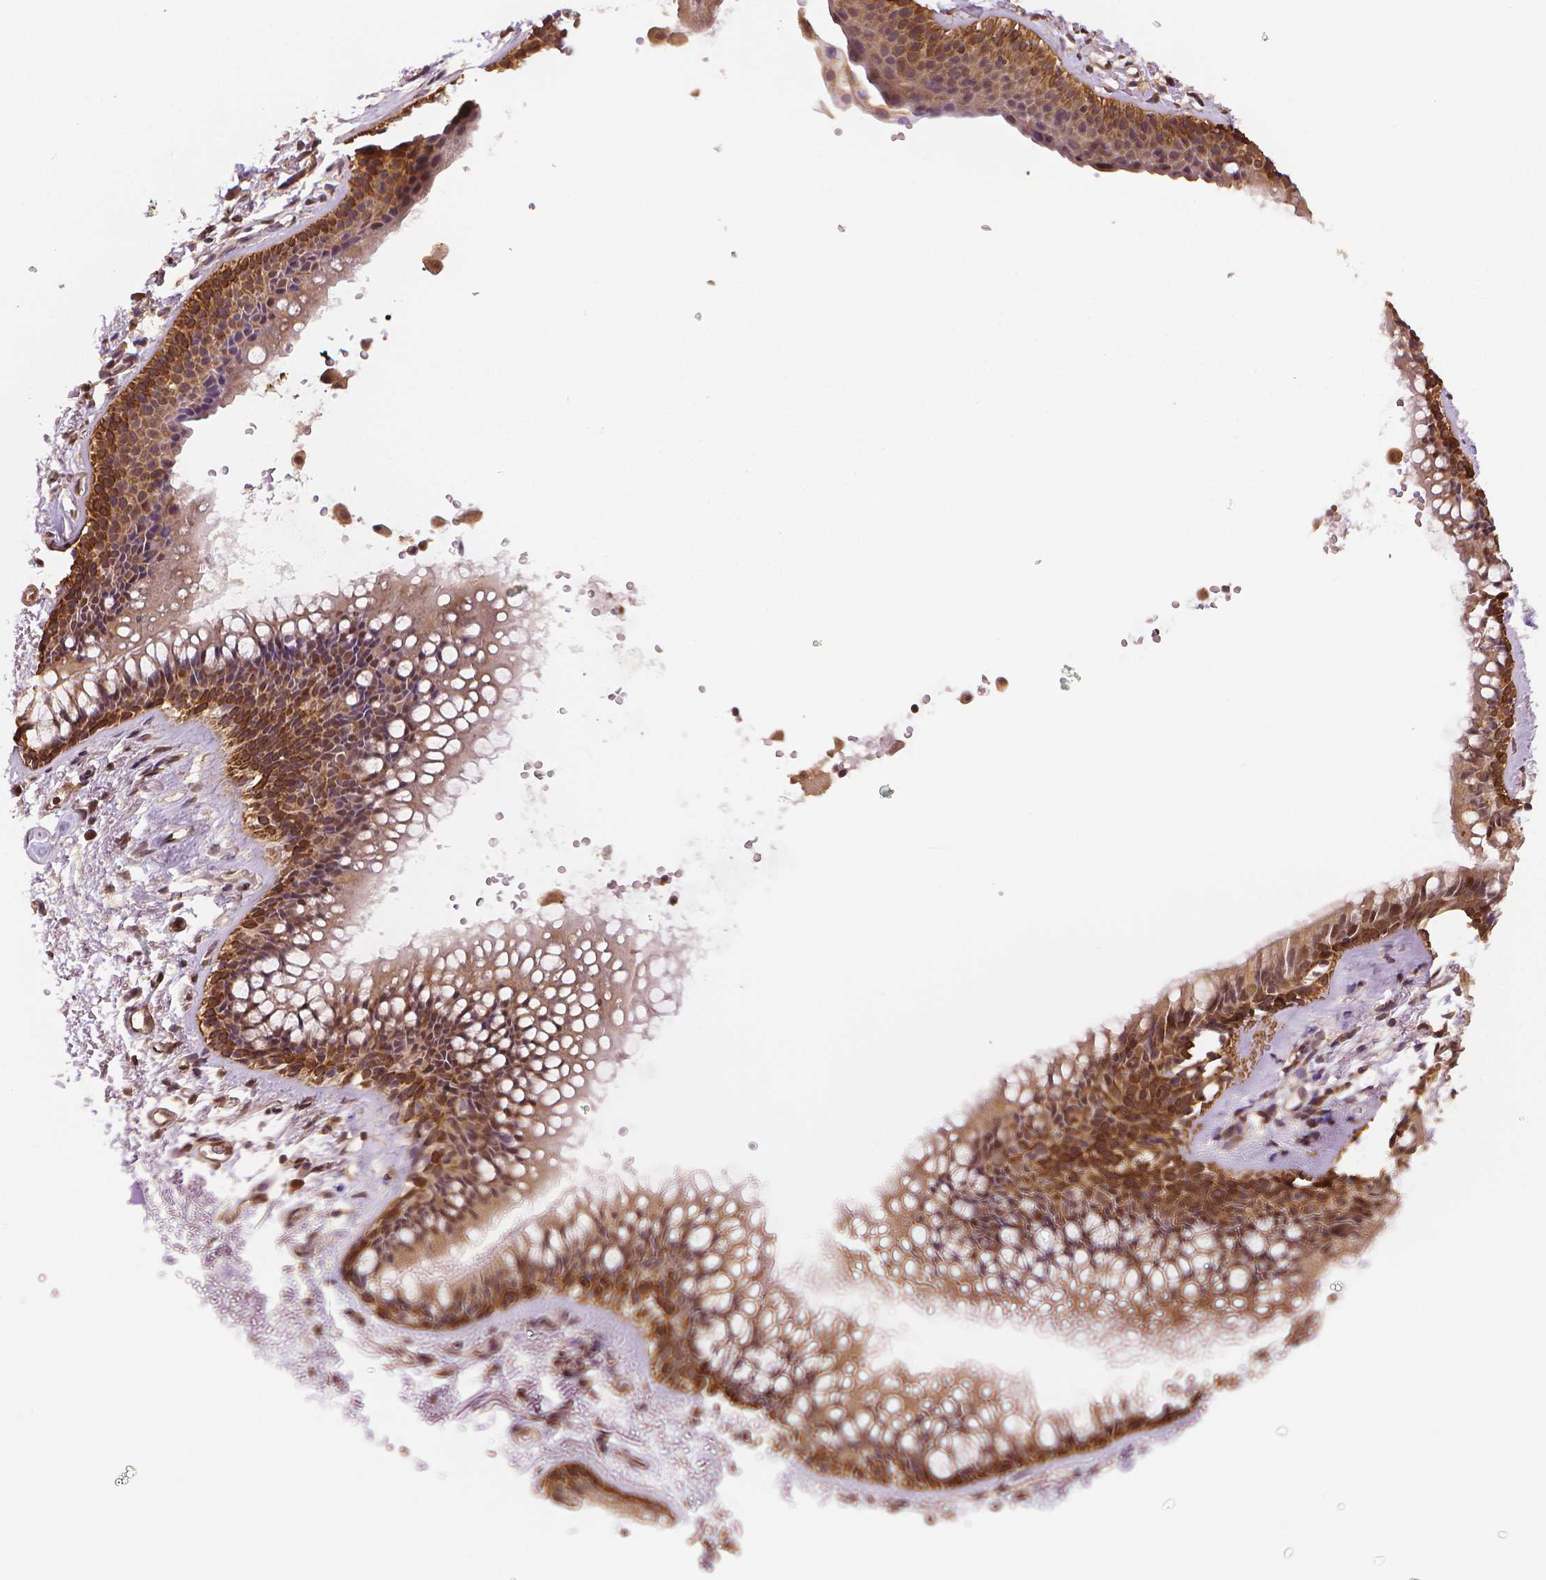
{"staining": {"intensity": "moderate", "quantity": ">75%", "location": "nuclear"}, "tissue": "soft tissue", "cell_type": "Fibroblasts", "image_type": "normal", "snomed": [{"axis": "morphology", "description": "Normal tissue, NOS"}, {"axis": "topography", "description": "Cartilage tissue"}, {"axis": "topography", "description": "Bronchus"}], "caption": "Fibroblasts exhibit moderate nuclear expression in approximately >75% of cells in benign soft tissue.", "gene": "STAT3", "patient": {"sex": "female", "age": 79}}